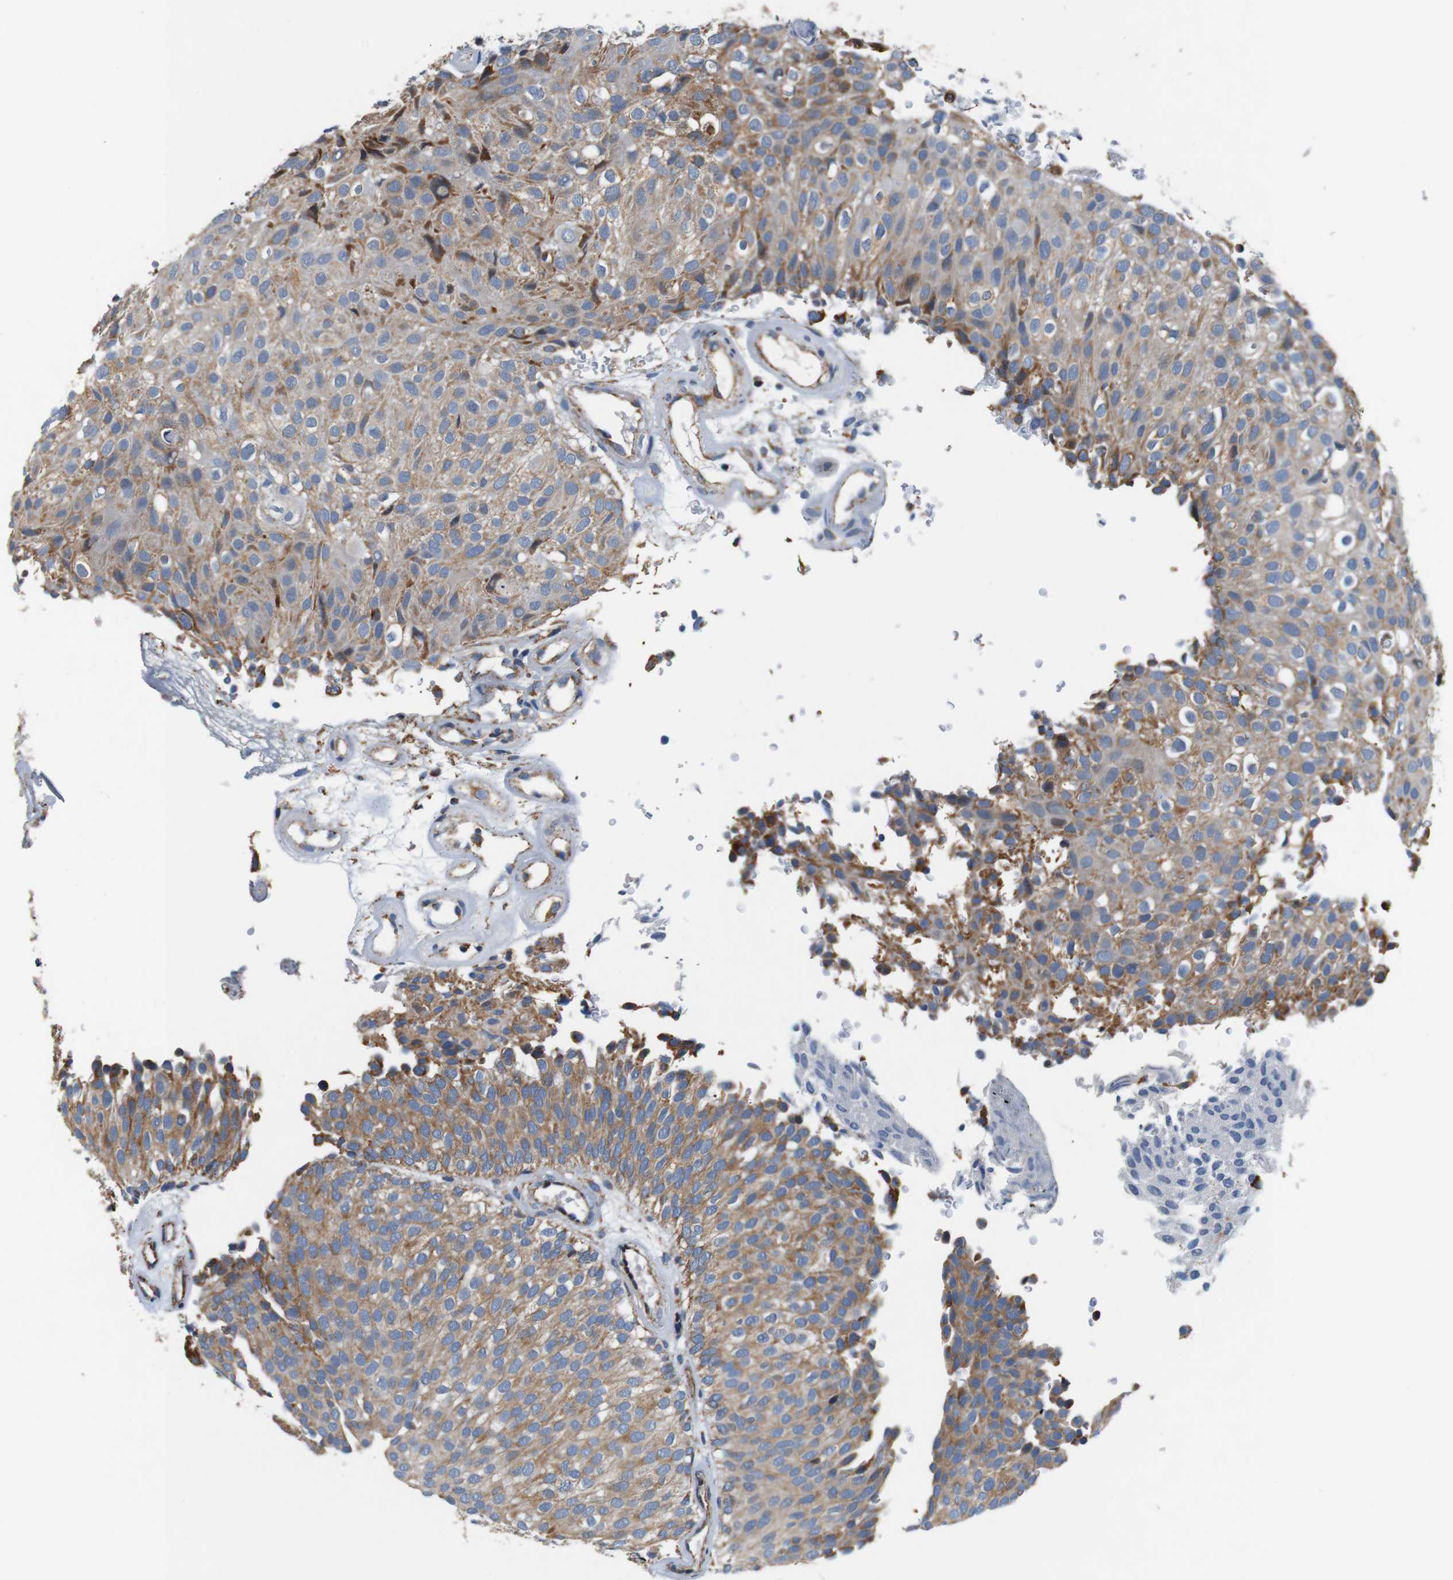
{"staining": {"intensity": "moderate", "quantity": ">75%", "location": "cytoplasmic/membranous"}, "tissue": "urothelial cancer", "cell_type": "Tumor cells", "image_type": "cancer", "snomed": [{"axis": "morphology", "description": "Urothelial carcinoma, Low grade"}, {"axis": "topography", "description": "Urinary bladder"}], "caption": "A micrograph of urothelial cancer stained for a protein displays moderate cytoplasmic/membranous brown staining in tumor cells.", "gene": "LRP4", "patient": {"sex": "male", "age": 78}}